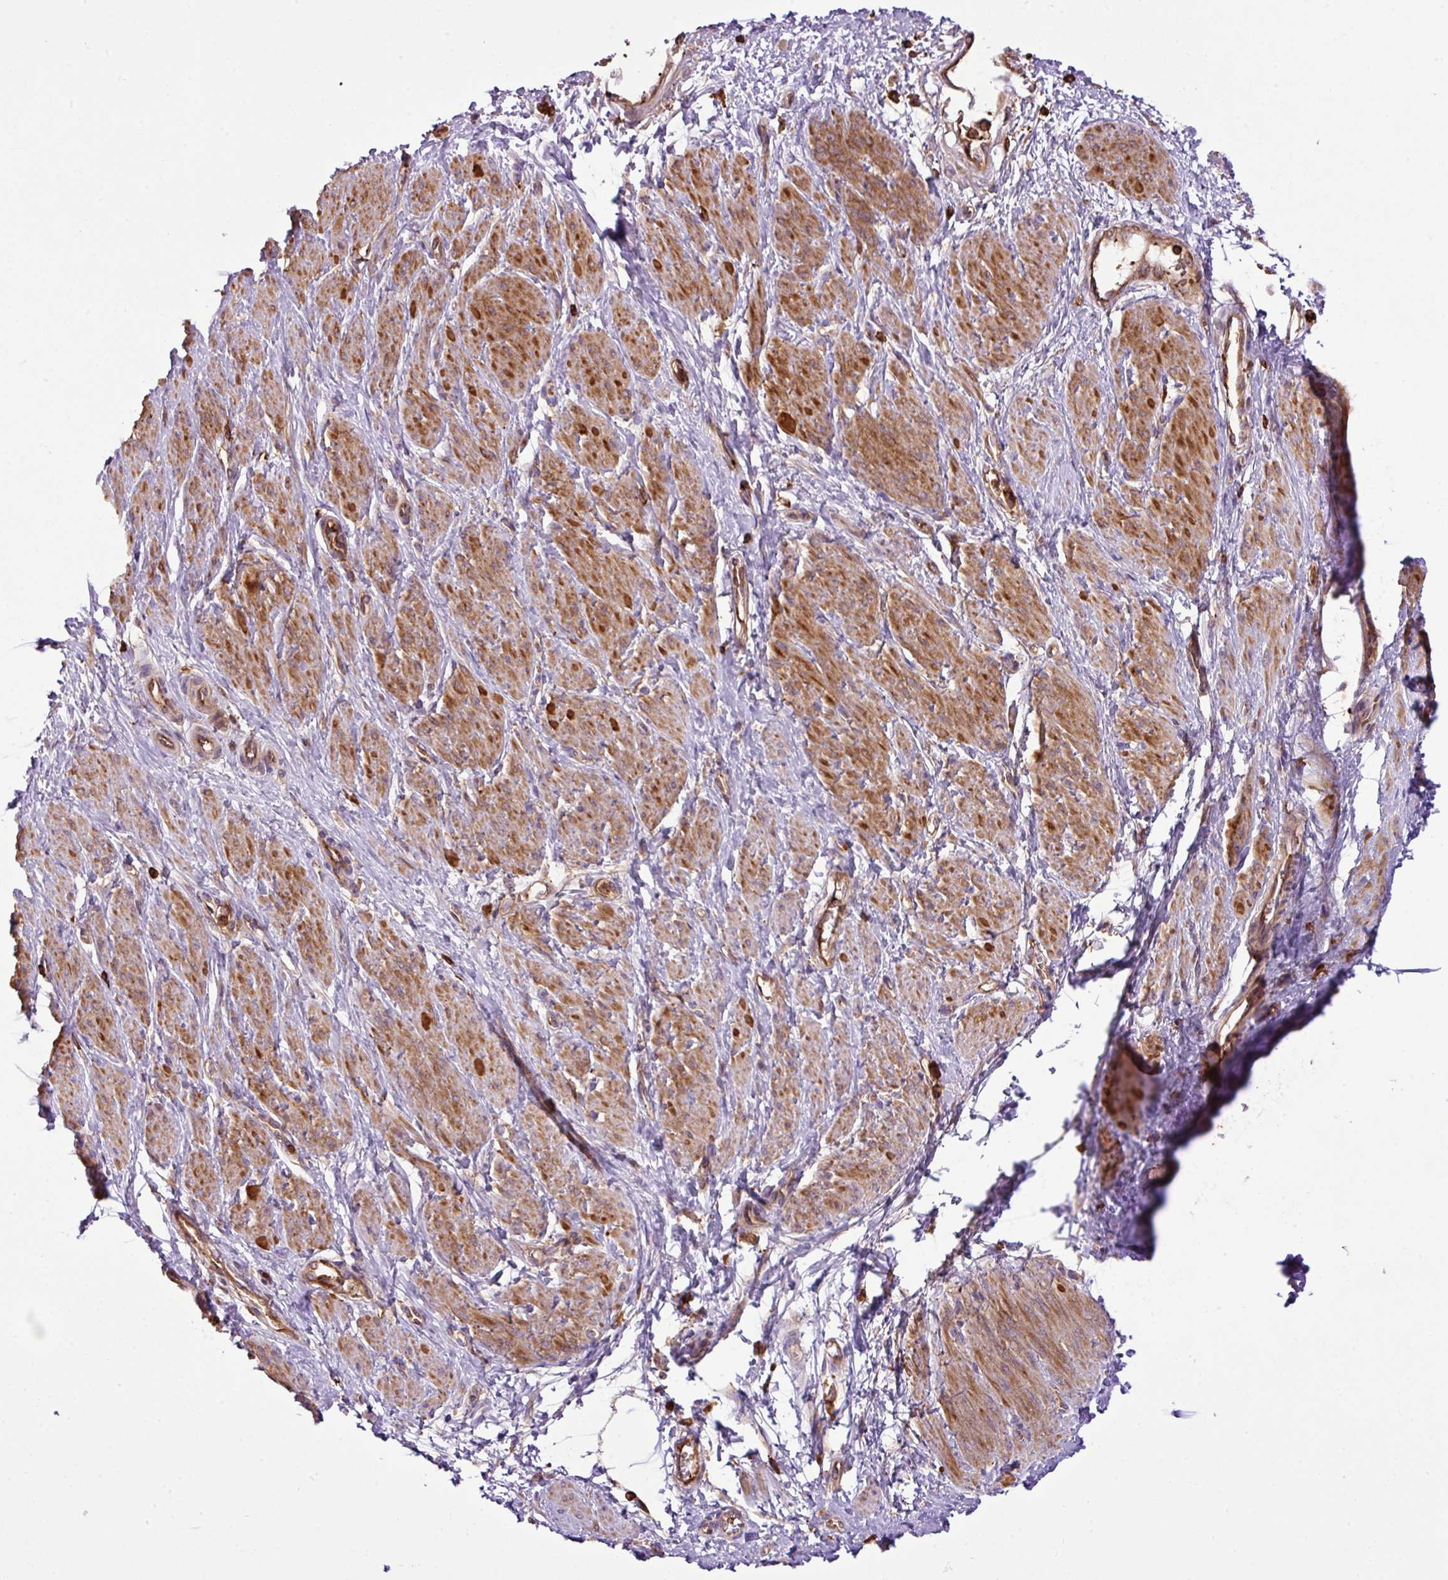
{"staining": {"intensity": "moderate", "quantity": "25%-75%", "location": "cytoplasmic/membranous"}, "tissue": "smooth muscle", "cell_type": "Smooth muscle cells", "image_type": "normal", "snomed": [{"axis": "morphology", "description": "Normal tissue, NOS"}, {"axis": "topography", "description": "Smooth muscle"}, {"axis": "topography", "description": "Uterus"}], "caption": "Immunohistochemical staining of normal human smooth muscle demonstrates moderate cytoplasmic/membranous protein expression in about 25%-75% of smooth muscle cells.", "gene": "PGAP6", "patient": {"sex": "female", "age": 39}}